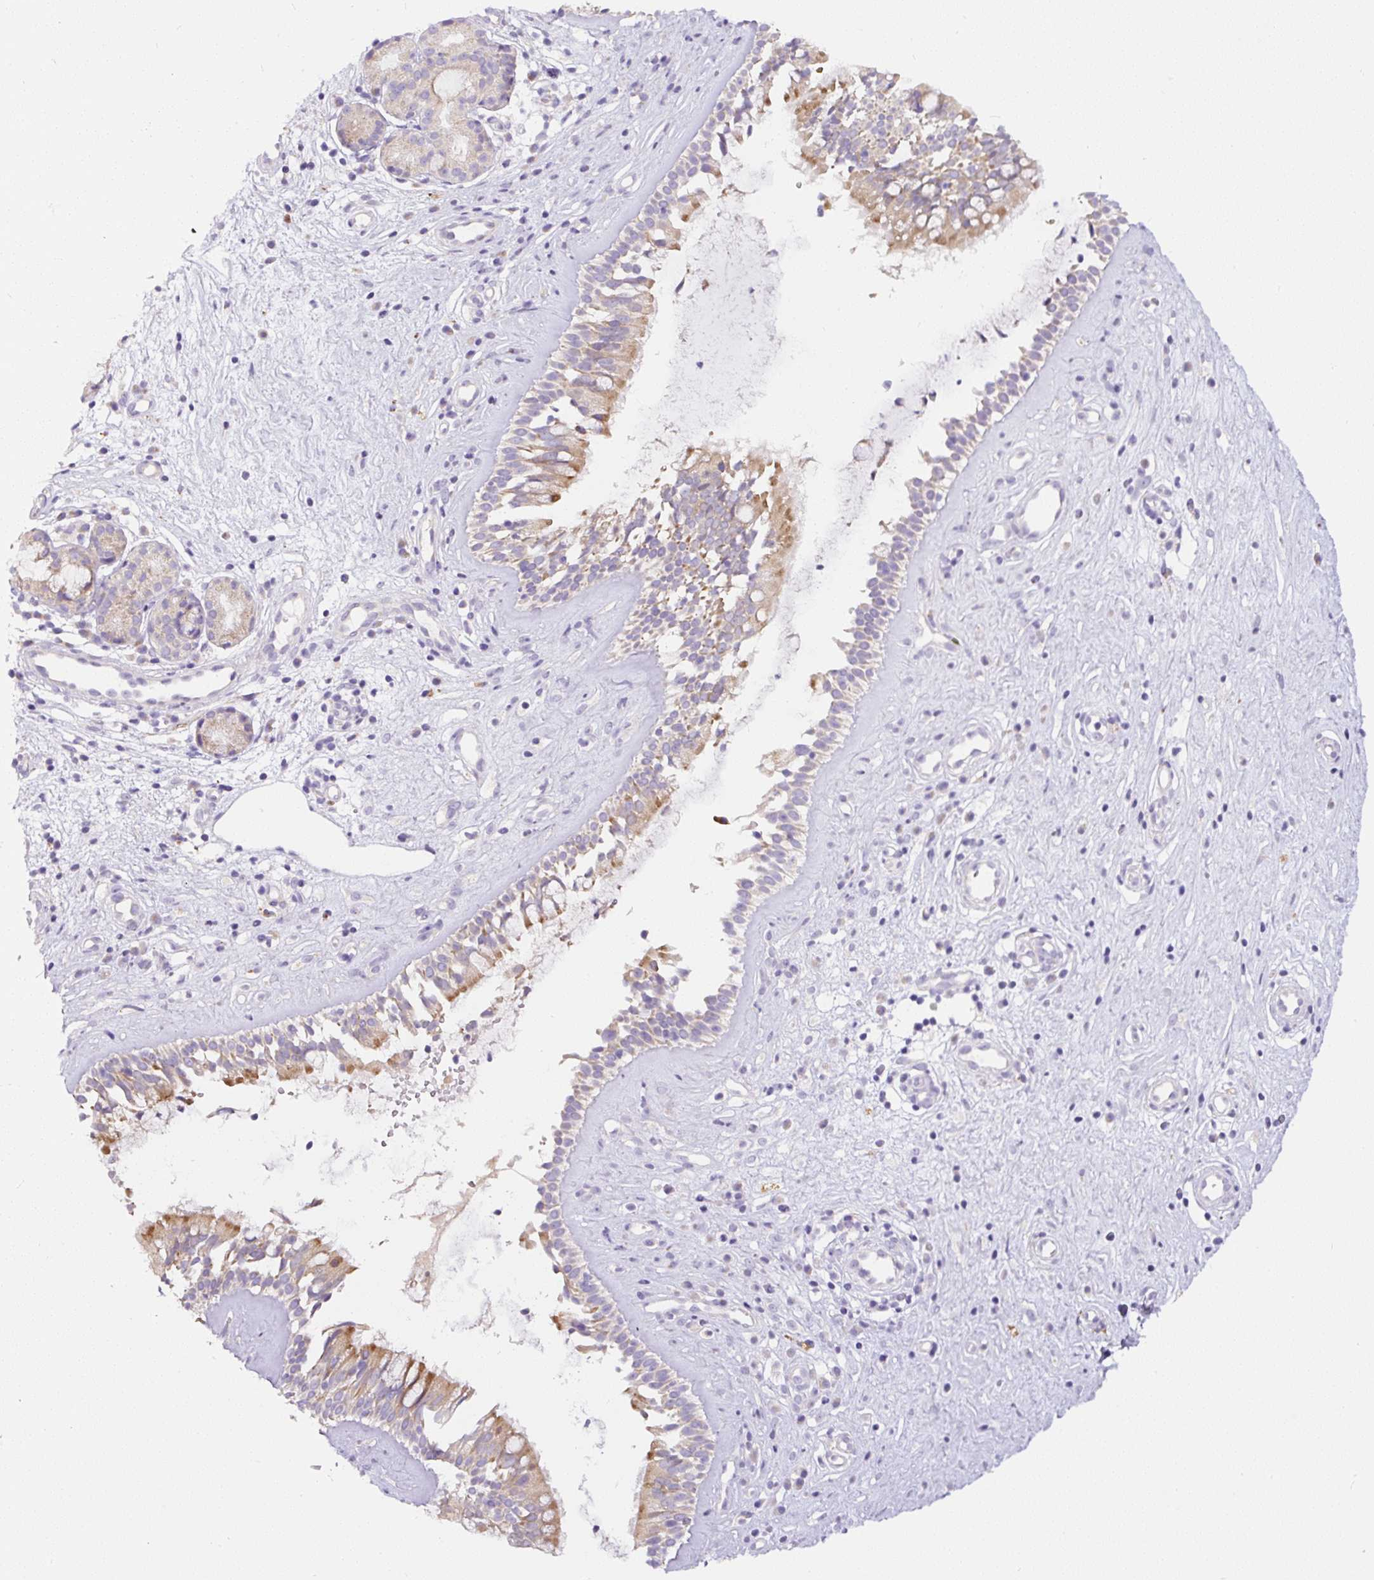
{"staining": {"intensity": "moderate", "quantity": "<25%", "location": "cytoplasmic/membranous"}, "tissue": "nasopharynx", "cell_type": "Respiratory epithelial cells", "image_type": "normal", "snomed": [{"axis": "morphology", "description": "Normal tissue, NOS"}, {"axis": "topography", "description": "Nasopharynx"}], "caption": "Immunohistochemistry (IHC) image of unremarkable human nasopharynx stained for a protein (brown), which demonstrates low levels of moderate cytoplasmic/membranous positivity in about <25% of respiratory epithelial cells.", "gene": "HPS4", "patient": {"sex": "male", "age": 32}}